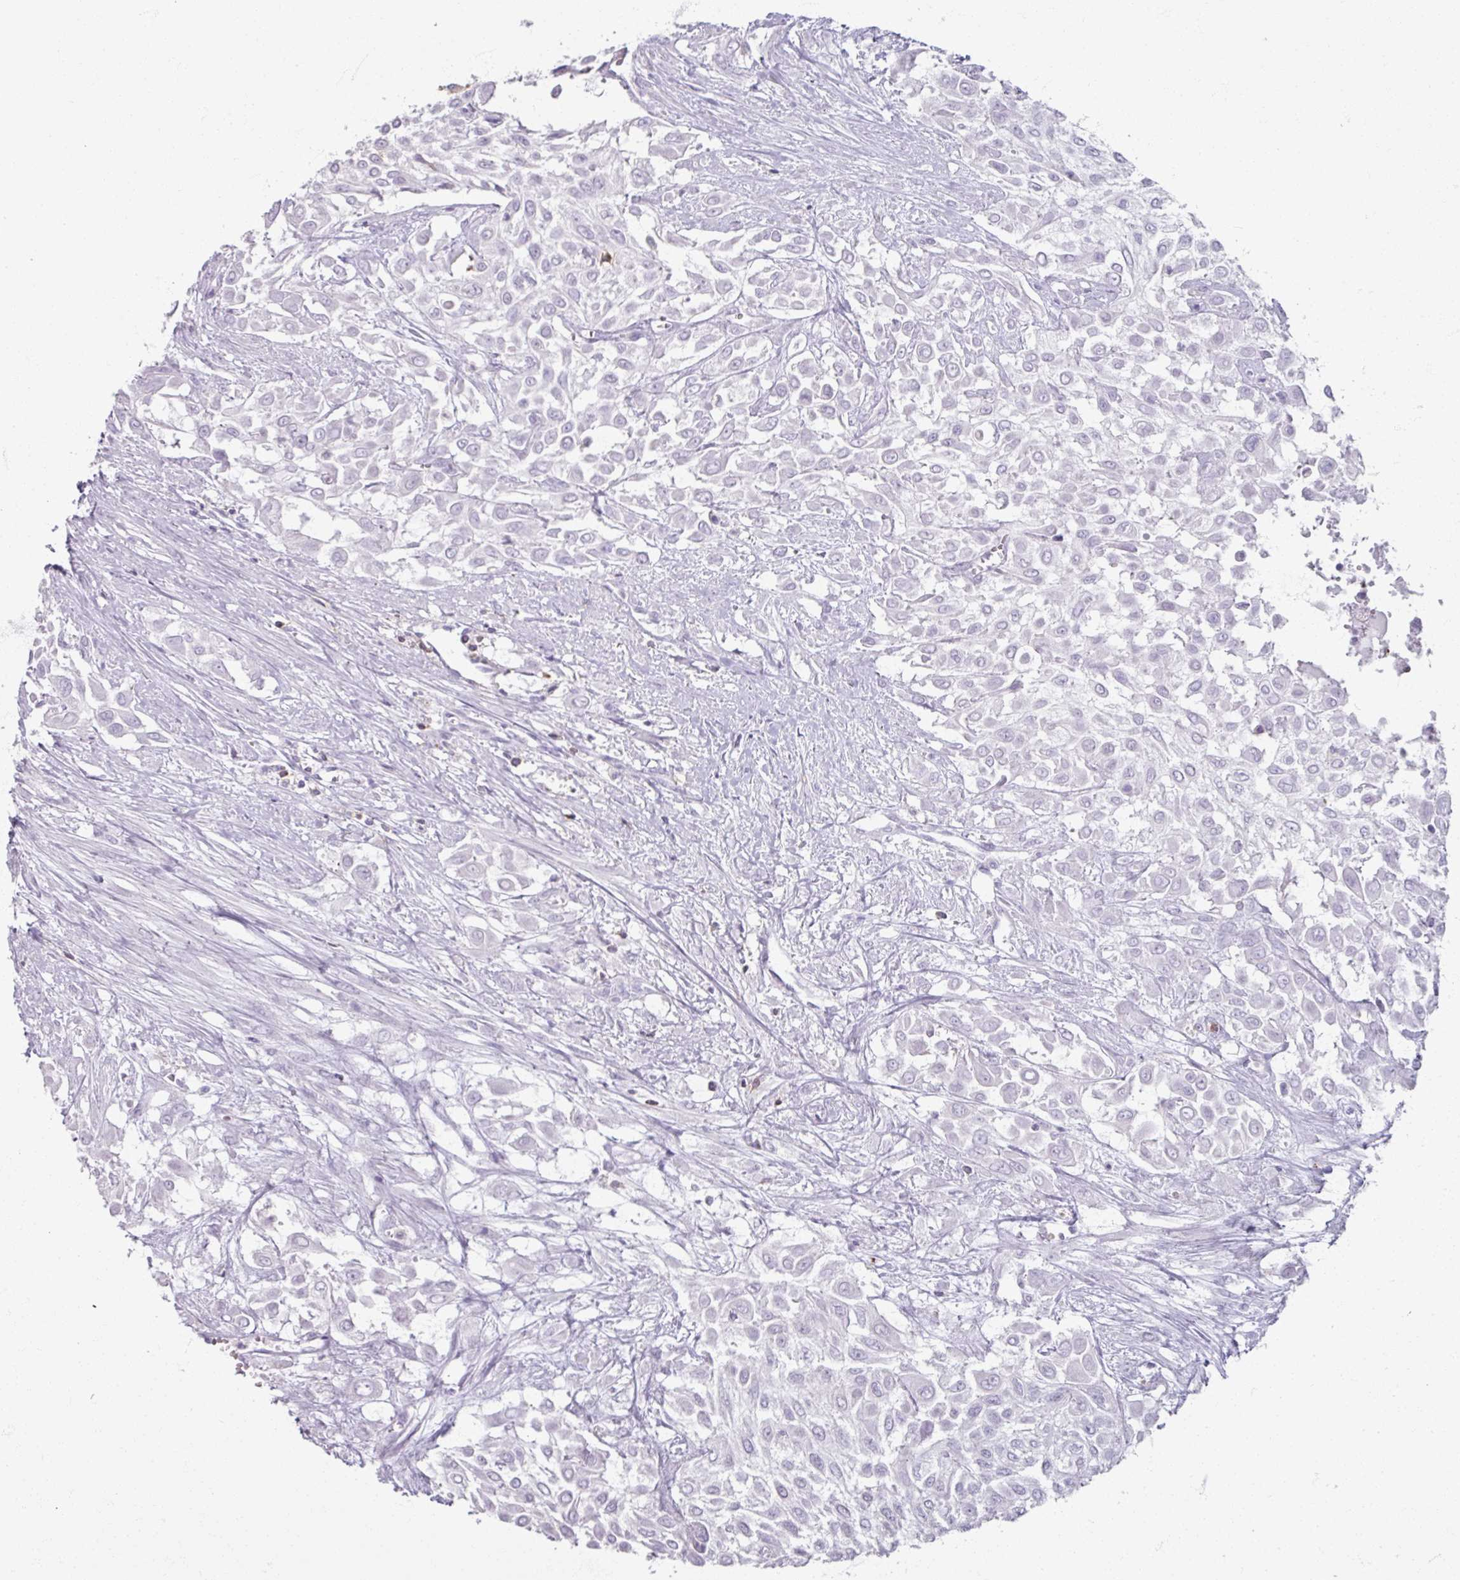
{"staining": {"intensity": "negative", "quantity": "none", "location": "none"}, "tissue": "urothelial cancer", "cell_type": "Tumor cells", "image_type": "cancer", "snomed": [{"axis": "morphology", "description": "Urothelial carcinoma, High grade"}, {"axis": "topography", "description": "Urinary bladder"}], "caption": "This is a histopathology image of immunohistochemistry (IHC) staining of urothelial carcinoma (high-grade), which shows no staining in tumor cells. (DAB (3,3'-diaminobenzidine) immunohistochemistry with hematoxylin counter stain).", "gene": "PTPRC", "patient": {"sex": "male", "age": 57}}